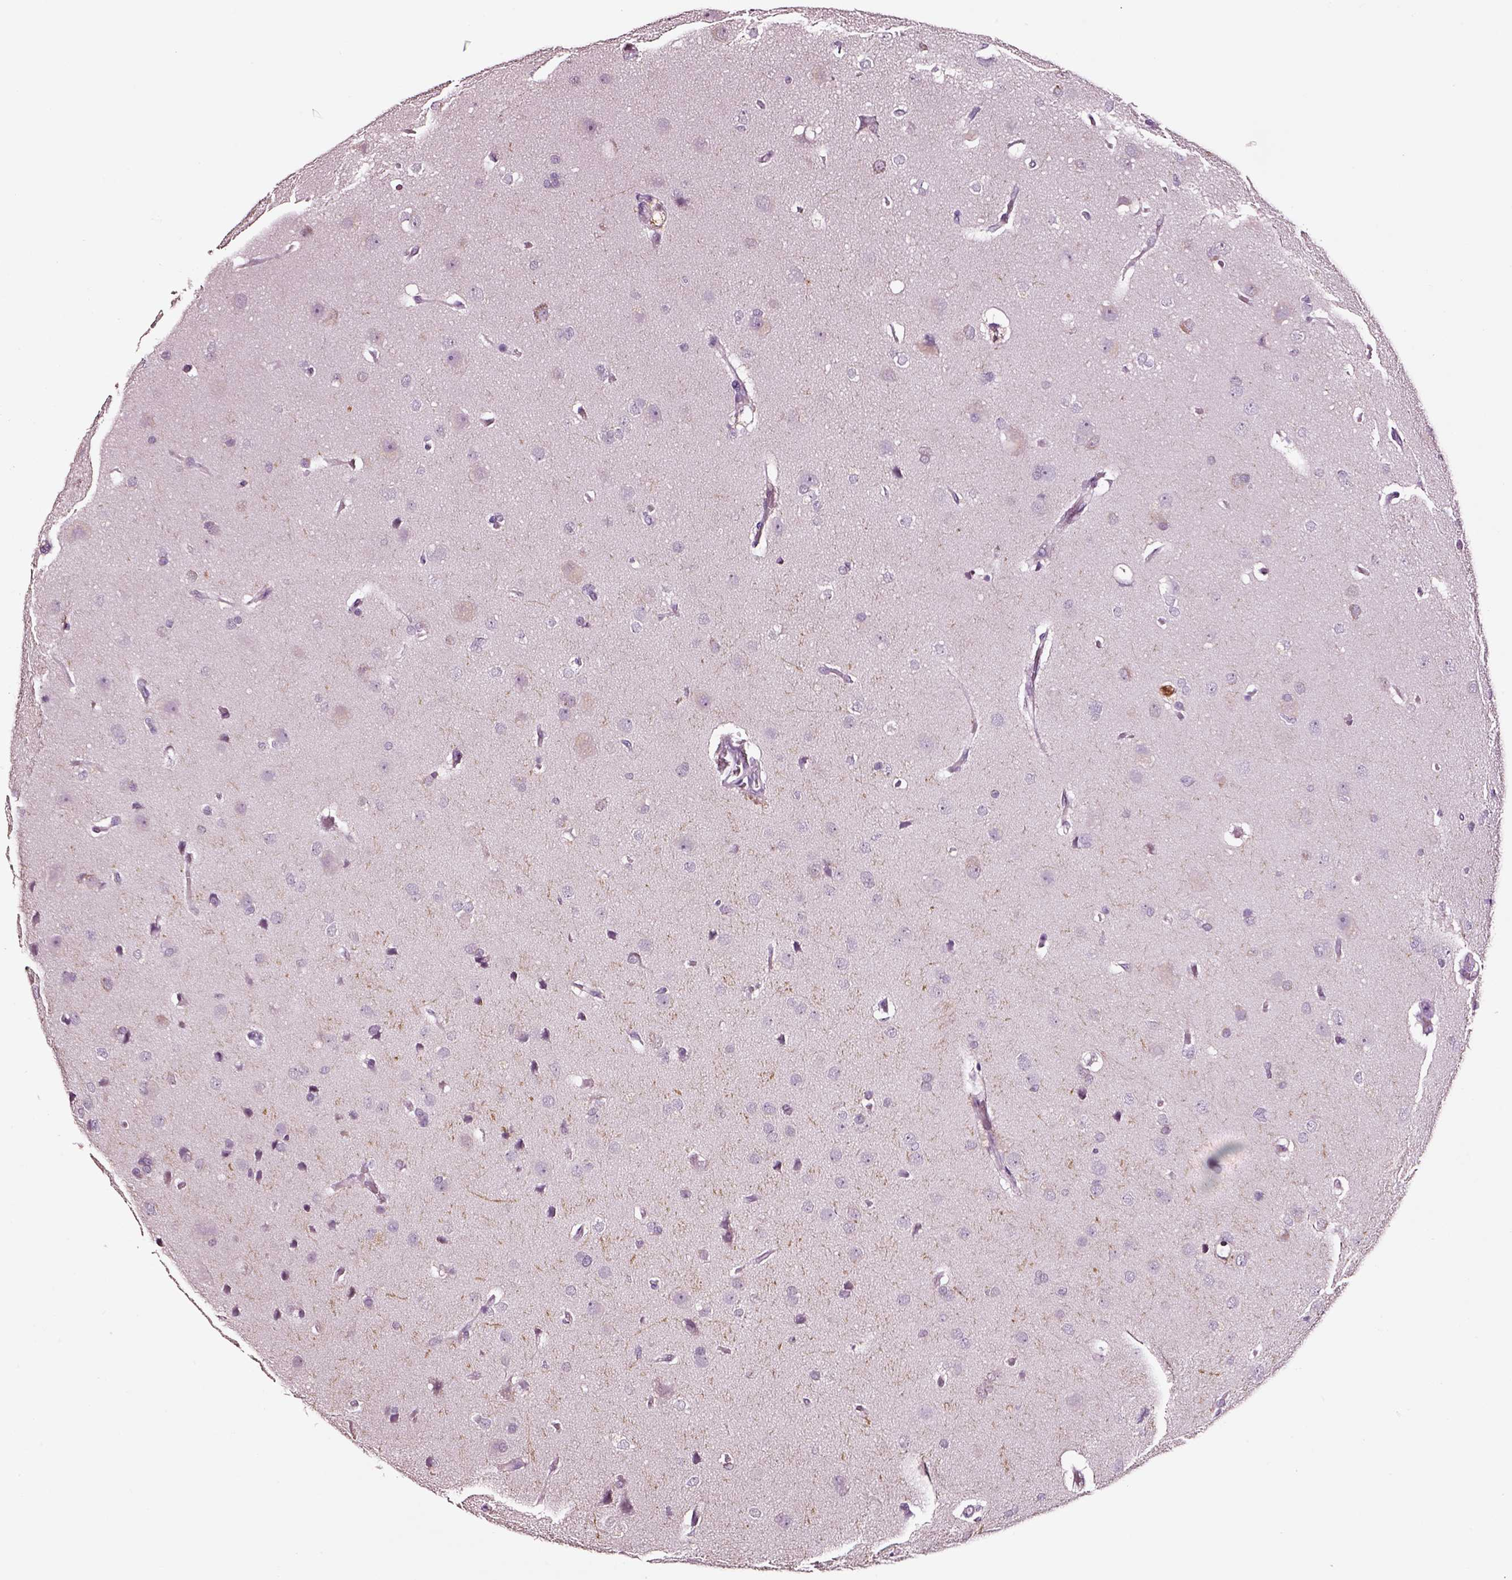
{"staining": {"intensity": "negative", "quantity": "none", "location": "none"}, "tissue": "glioma", "cell_type": "Tumor cells", "image_type": "cancer", "snomed": [{"axis": "morphology", "description": "Glioma, malignant, Low grade"}, {"axis": "topography", "description": "Brain"}], "caption": "Protein analysis of malignant glioma (low-grade) demonstrates no significant staining in tumor cells. The staining is performed using DAB brown chromogen with nuclei counter-stained in using hematoxylin.", "gene": "SMIM17", "patient": {"sex": "female", "age": 54}}